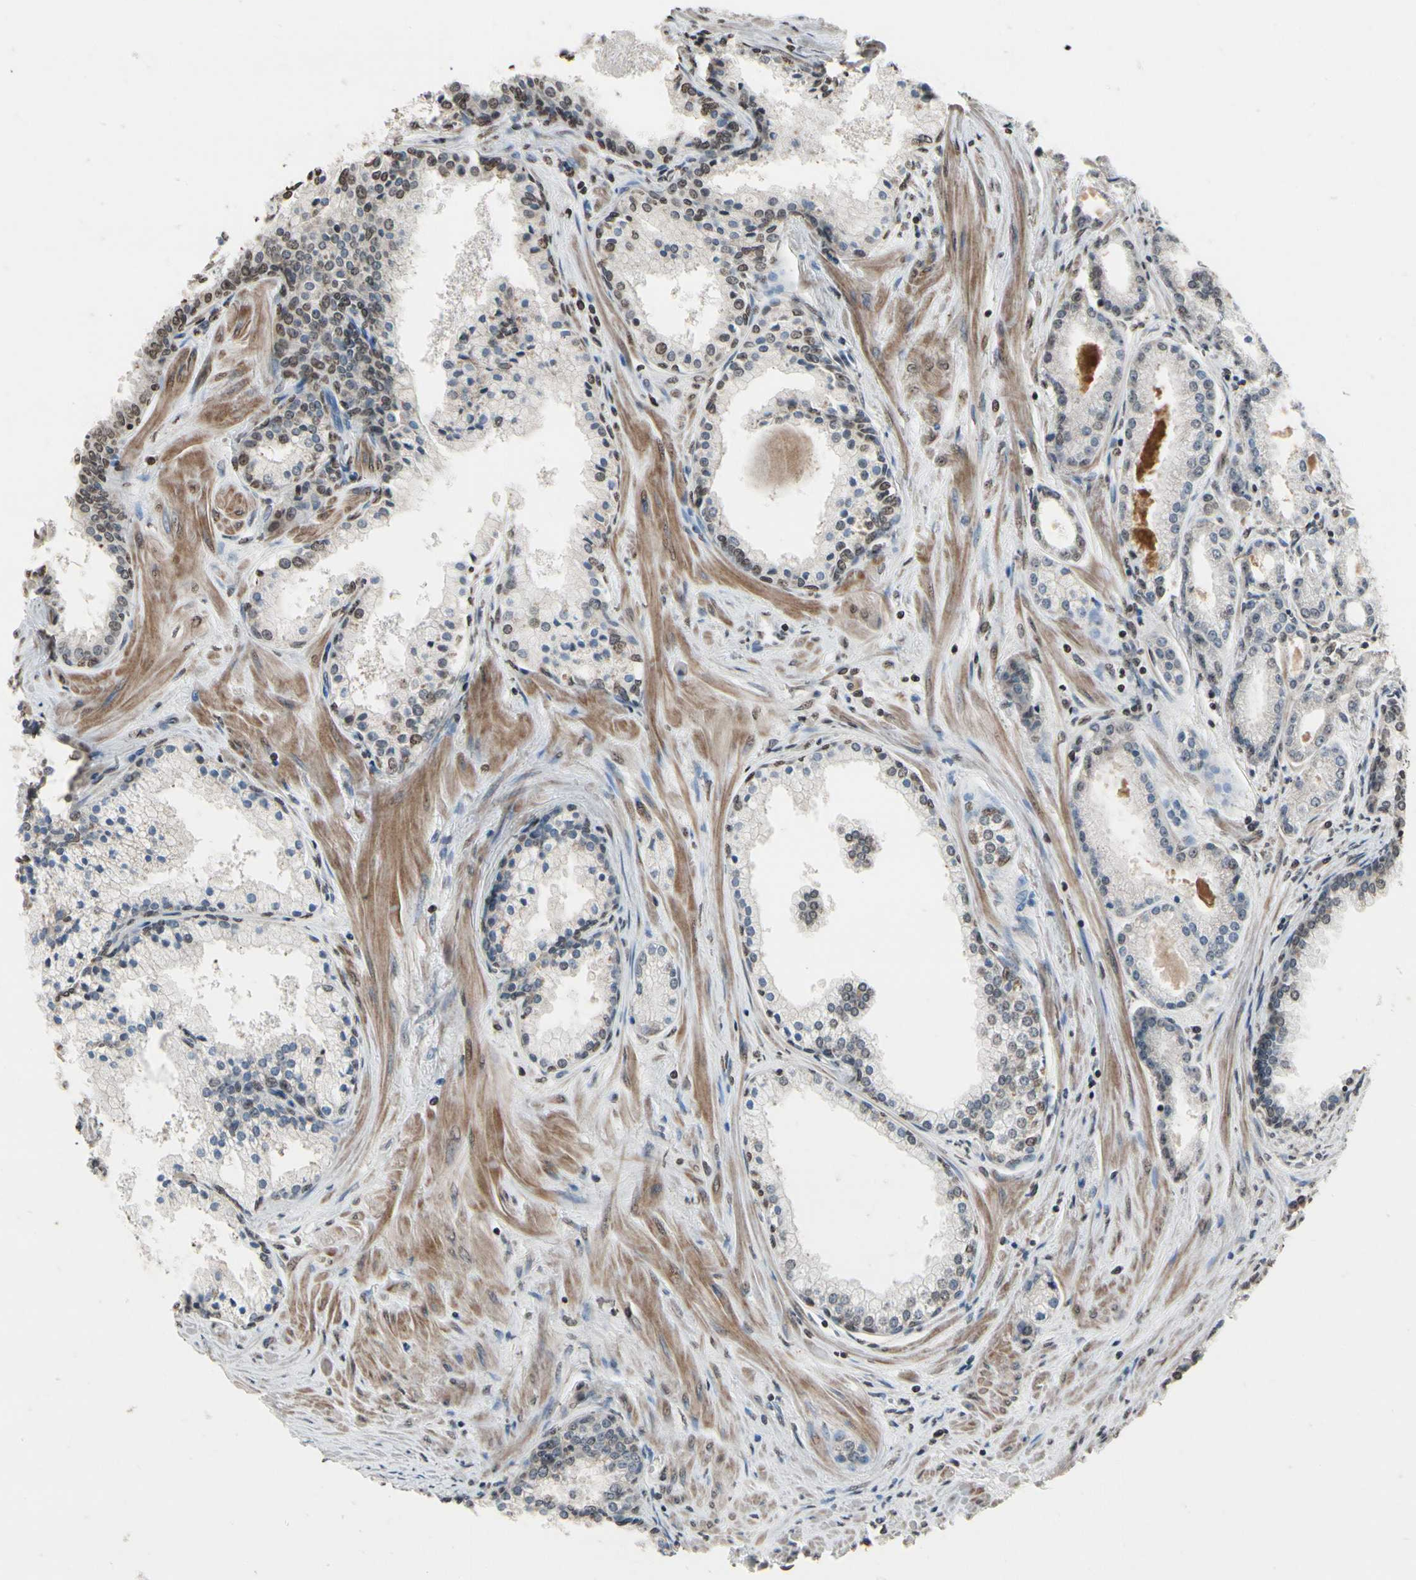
{"staining": {"intensity": "negative", "quantity": "none", "location": "none"}, "tissue": "prostate cancer", "cell_type": "Tumor cells", "image_type": "cancer", "snomed": [{"axis": "morphology", "description": "Adenocarcinoma, High grade"}, {"axis": "topography", "description": "Prostate"}], "caption": "Tumor cells show no significant protein positivity in prostate cancer.", "gene": "HIPK2", "patient": {"sex": "male", "age": 61}}